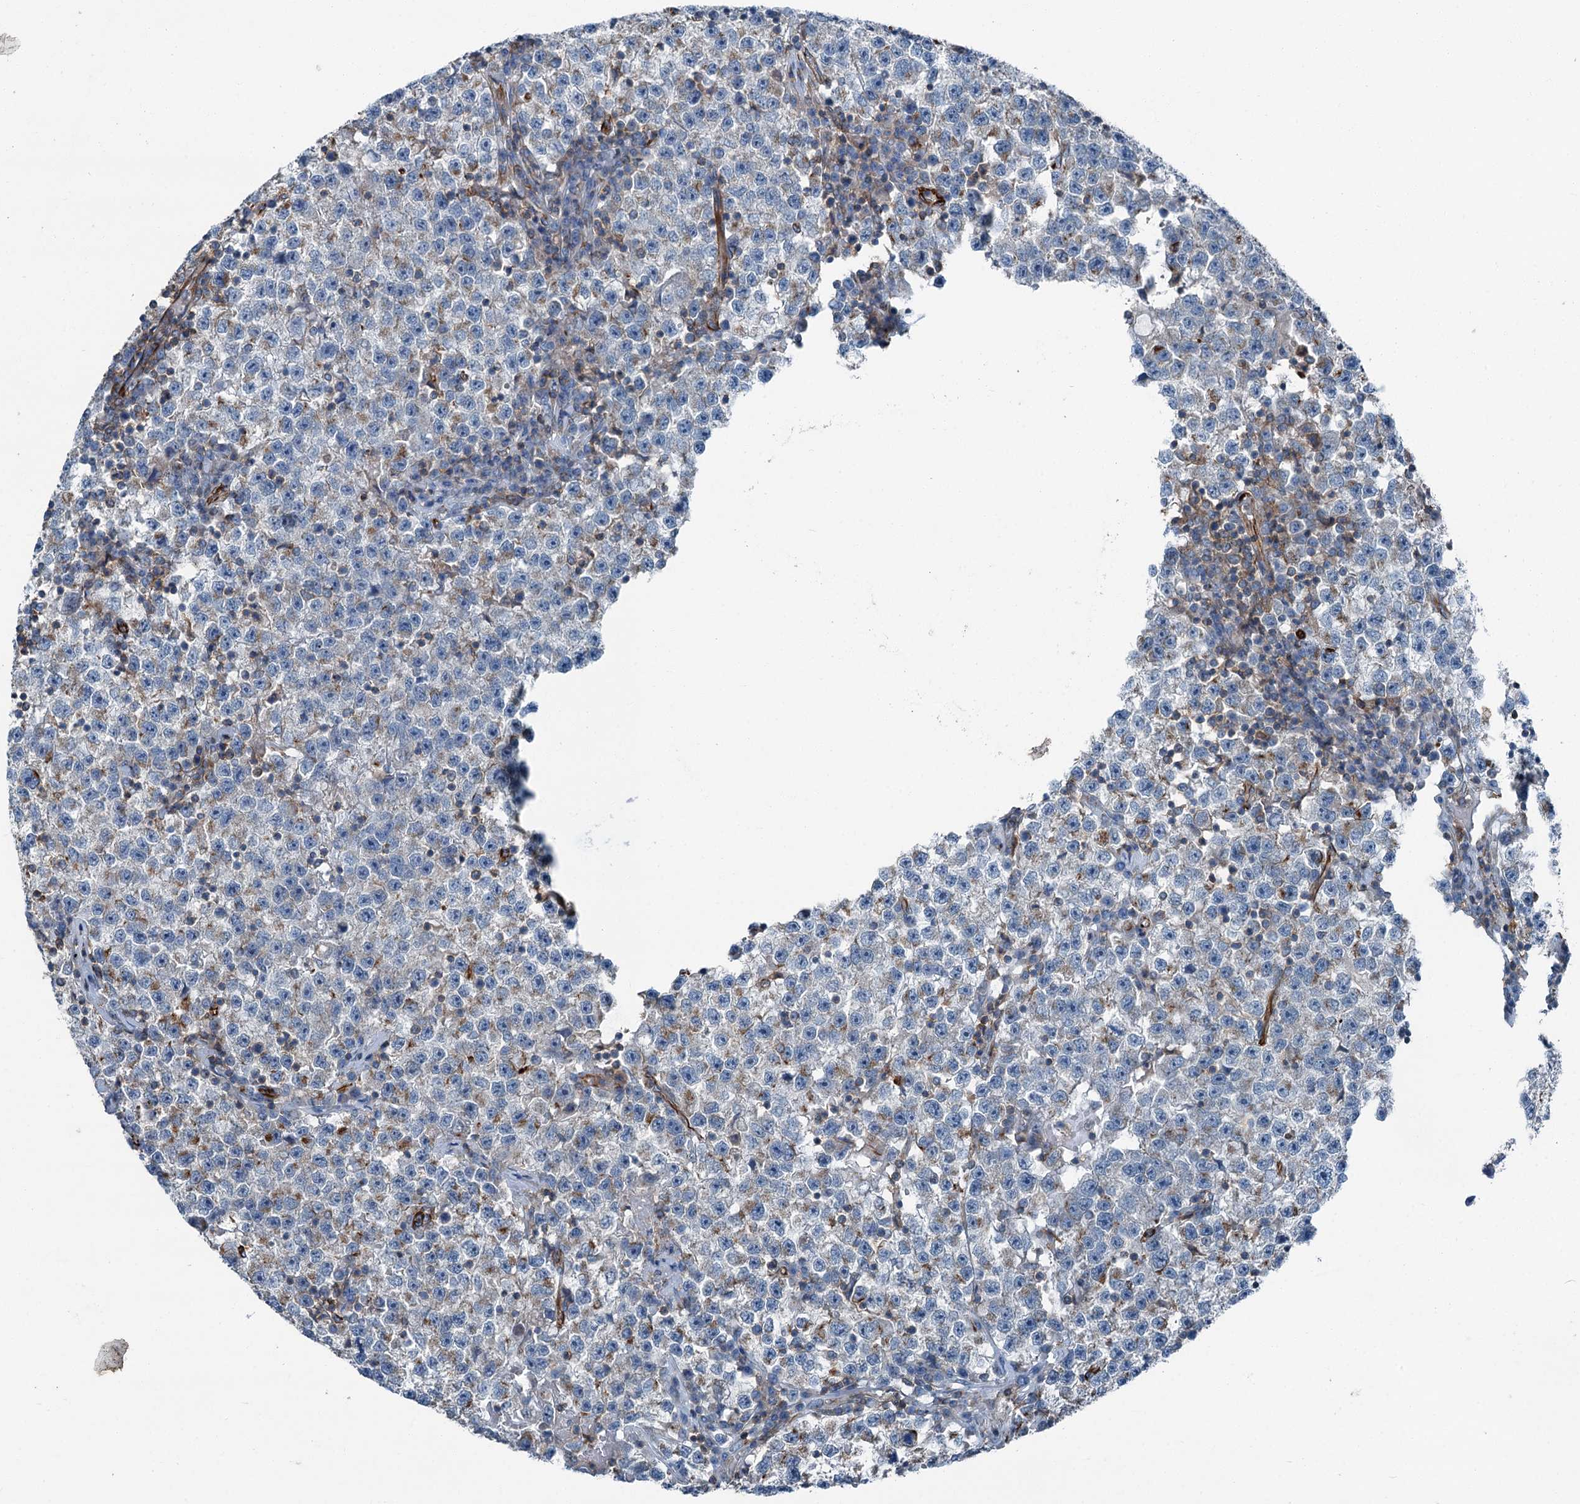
{"staining": {"intensity": "moderate", "quantity": "25%-75%", "location": "cytoplasmic/membranous"}, "tissue": "testis cancer", "cell_type": "Tumor cells", "image_type": "cancer", "snomed": [{"axis": "morphology", "description": "Seminoma, NOS"}, {"axis": "topography", "description": "Testis"}], "caption": "This image demonstrates testis cancer stained with IHC to label a protein in brown. The cytoplasmic/membranous of tumor cells show moderate positivity for the protein. Nuclei are counter-stained blue.", "gene": "AXL", "patient": {"sex": "male", "age": 22}}